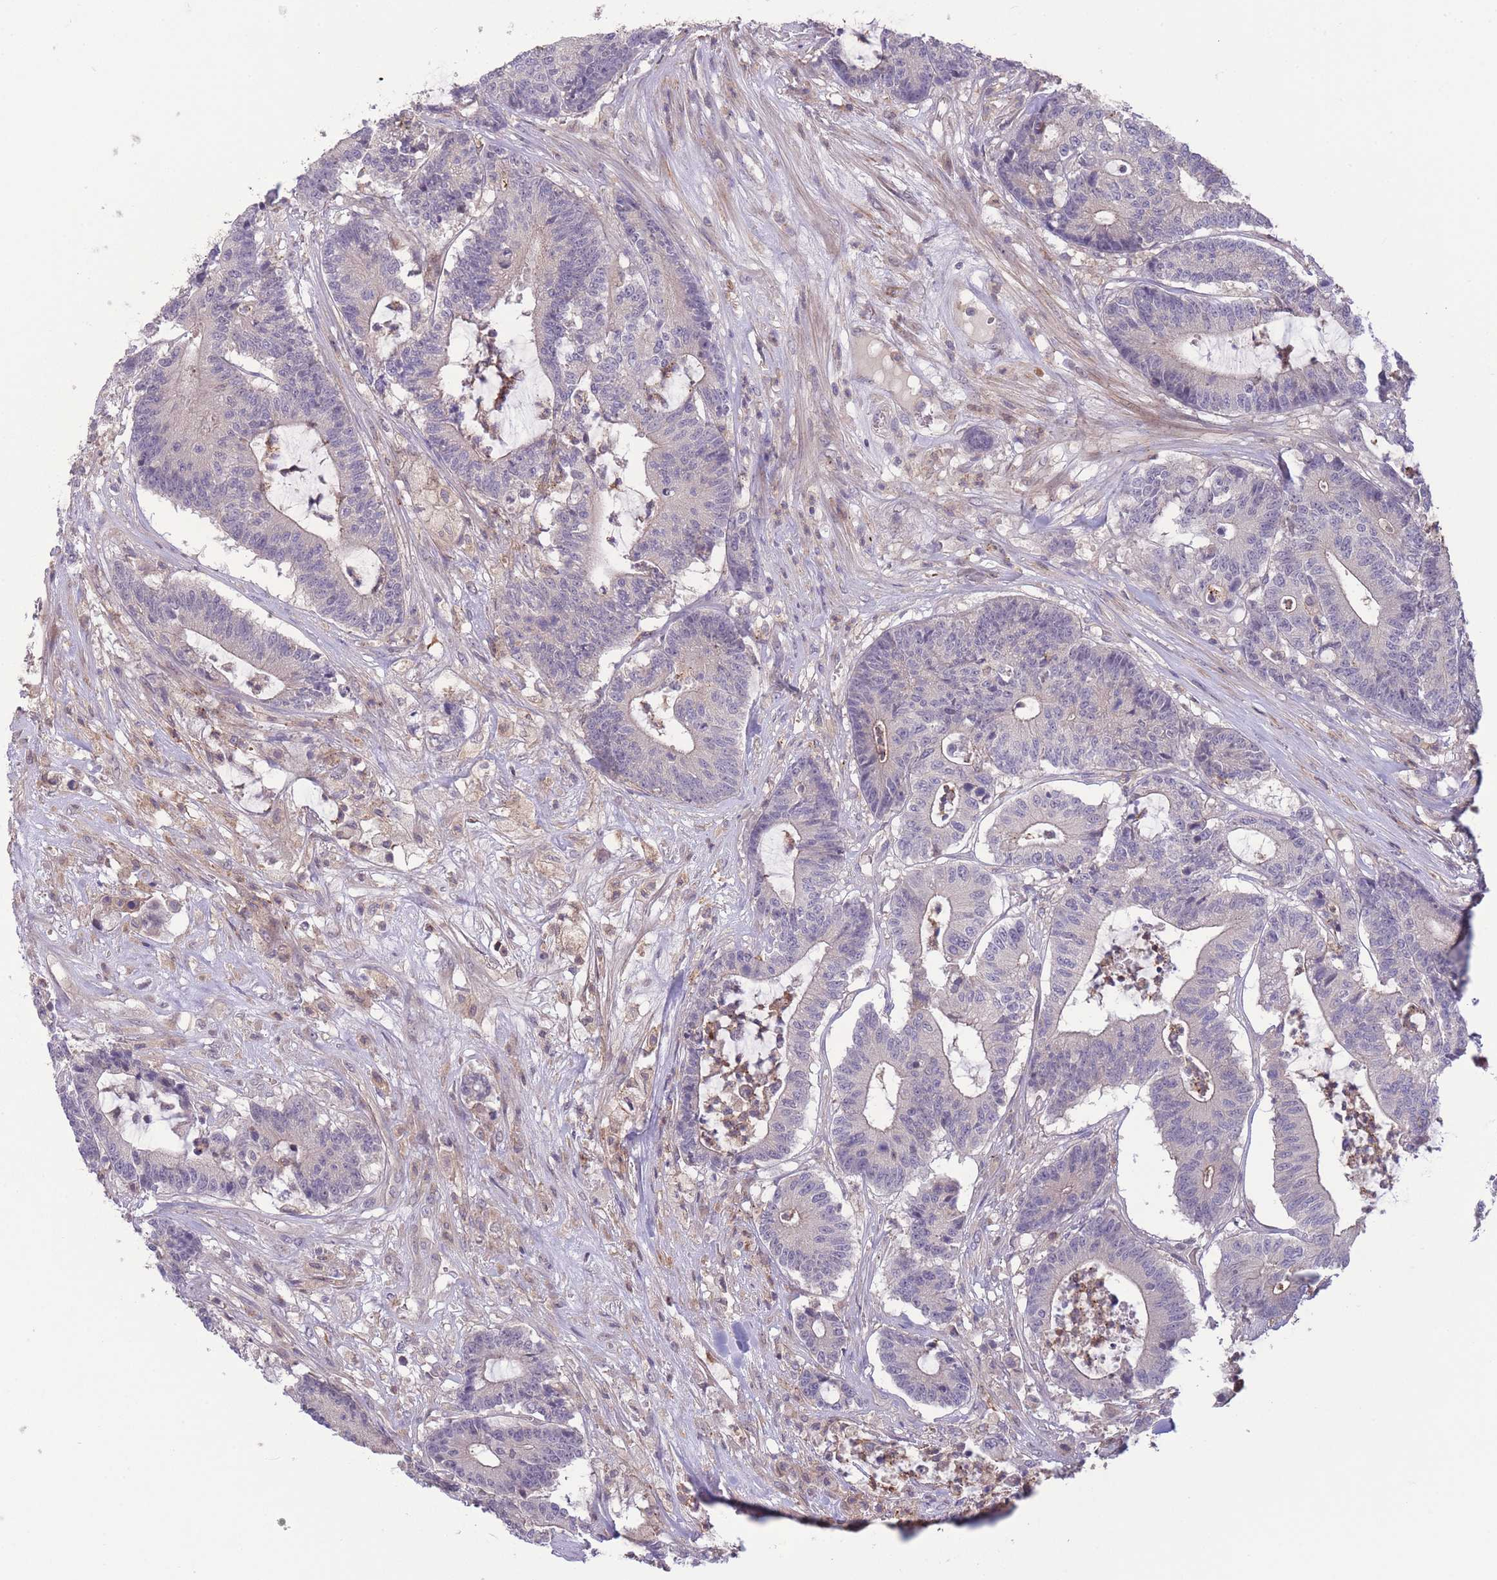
{"staining": {"intensity": "negative", "quantity": "none", "location": "none"}, "tissue": "colorectal cancer", "cell_type": "Tumor cells", "image_type": "cancer", "snomed": [{"axis": "morphology", "description": "Adenocarcinoma, NOS"}, {"axis": "topography", "description": "Colon"}], "caption": "IHC image of neoplastic tissue: adenocarcinoma (colorectal) stained with DAB exhibits no significant protein positivity in tumor cells. (DAB (3,3'-diaminobenzidine) immunohistochemistry (IHC), high magnification).", "gene": "ZNF304", "patient": {"sex": "female", "age": 84}}